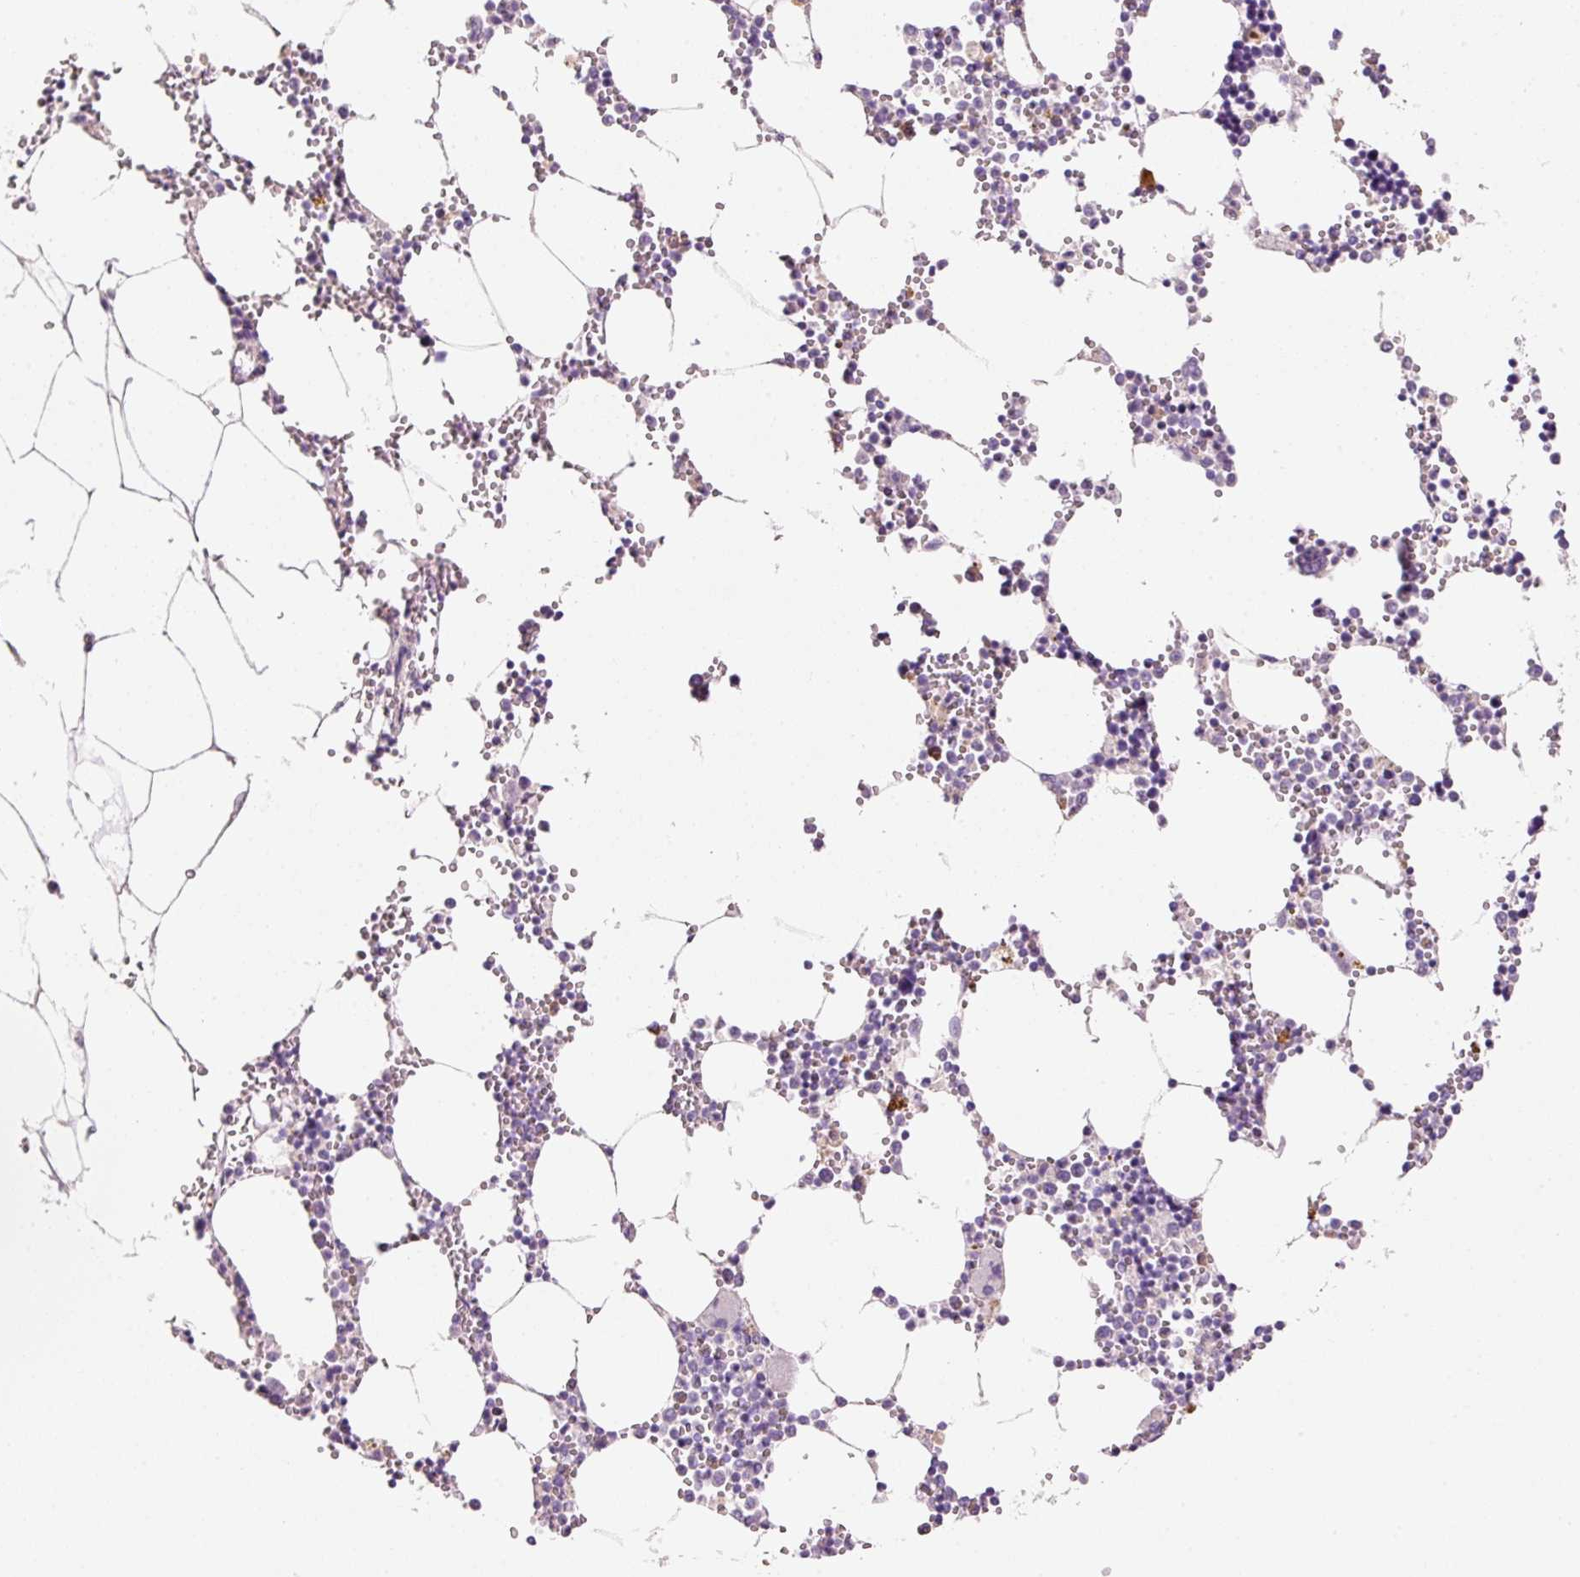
{"staining": {"intensity": "moderate", "quantity": "<25%", "location": "cytoplasmic/membranous"}, "tissue": "bone marrow", "cell_type": "Hematopoietic cells", "image_type": "normal", "snomed": [{"axis": "morphology", "description": "Normal tissue, NOS"}, {"axis": "topography", "description": "Bone marrow"}], "caption": "Protein analysis of benign bone marrow shows moderate cytoplasmic/membranous expression in approximately <25% of hematopoietic cells.", "gene": "TENT5C", "patient": {"sex": "male", "age": 54}}